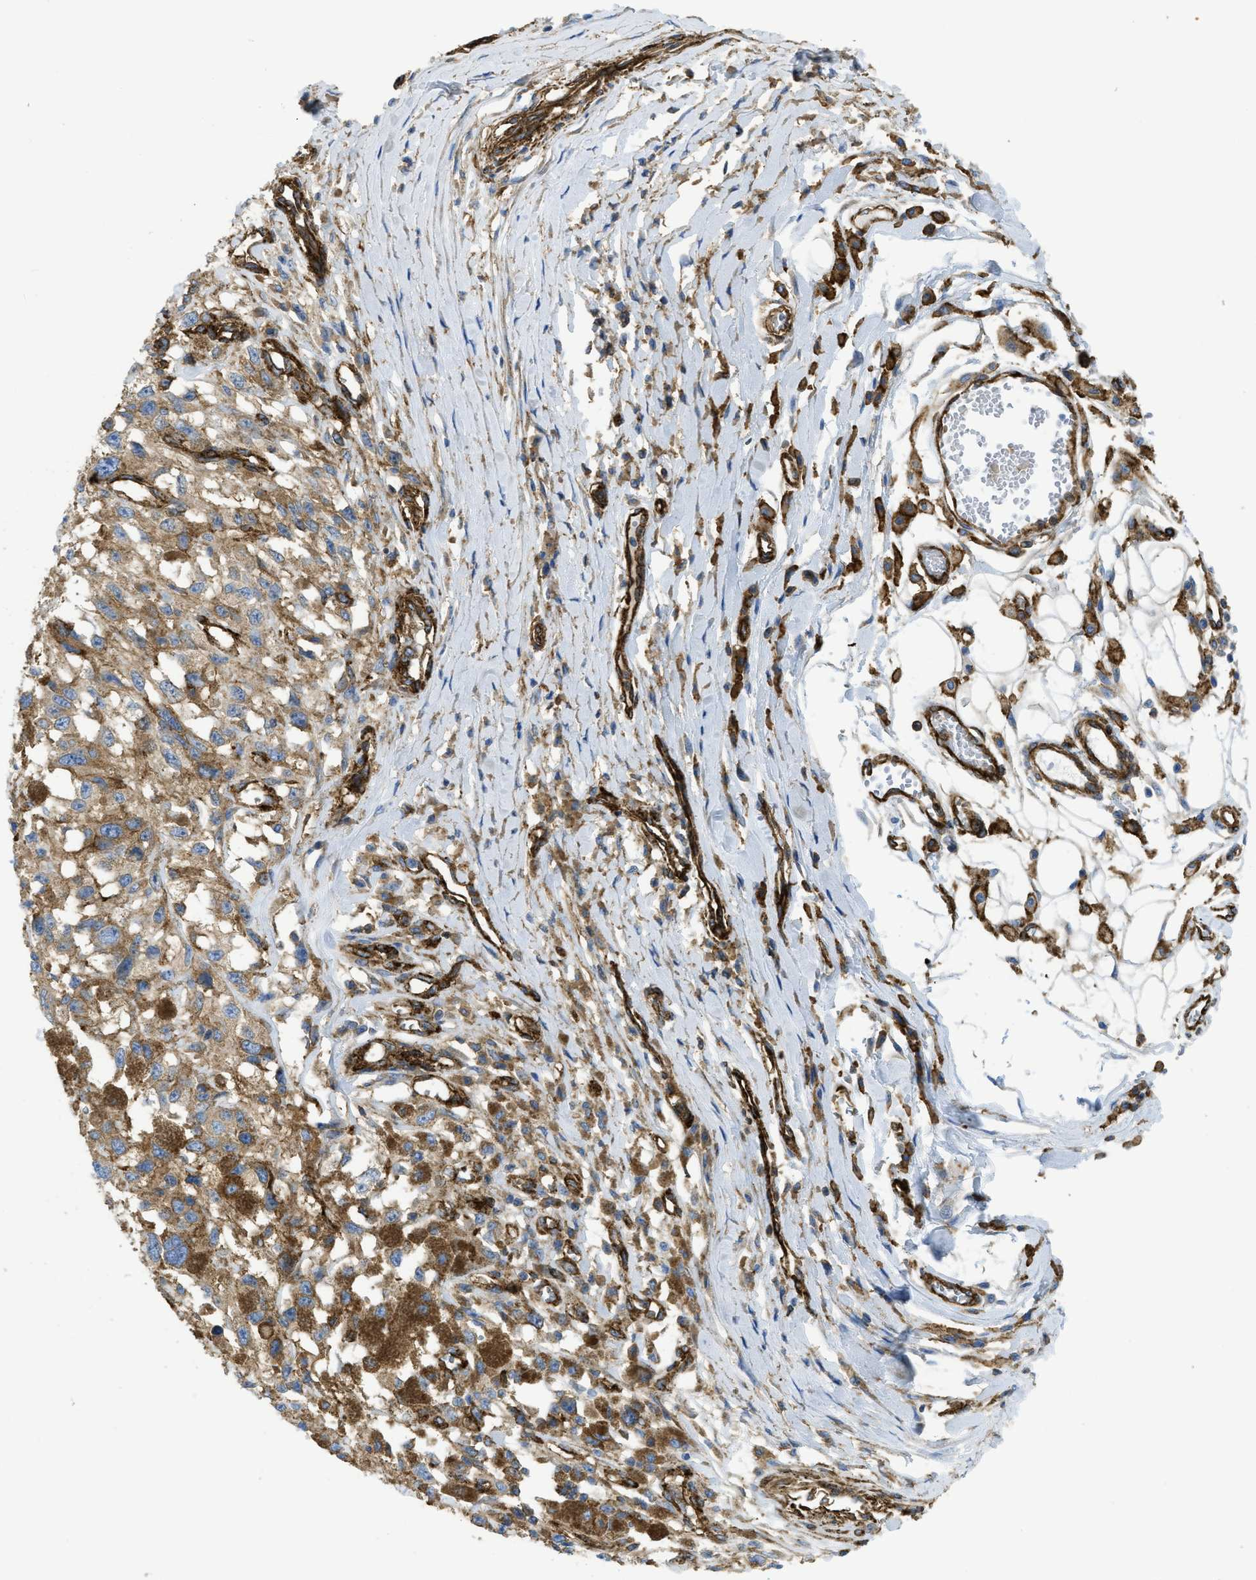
{"staining": {"intensity": "moderate", "quantity": ">75%", "location": "cytoplasmic/membranous"}, "tissue": "melanoma", "cell_type": "Tumor cells", "image_type": "cancer", "snomed": [{"axis": "morphology", "description": "Malignant melanoma, Metastatic site"}, {"axis": "topography", "description": "Lymph node"}], "caption": "This is an image of immunohistochemistry (IHC) staining of malignant melanoma (metastatic site), which shows moderate positivity in the cytoplasmic/membranous of tumor cells.", "gene": "HIP1", "patient": {"sex": "male", "age": 59}}